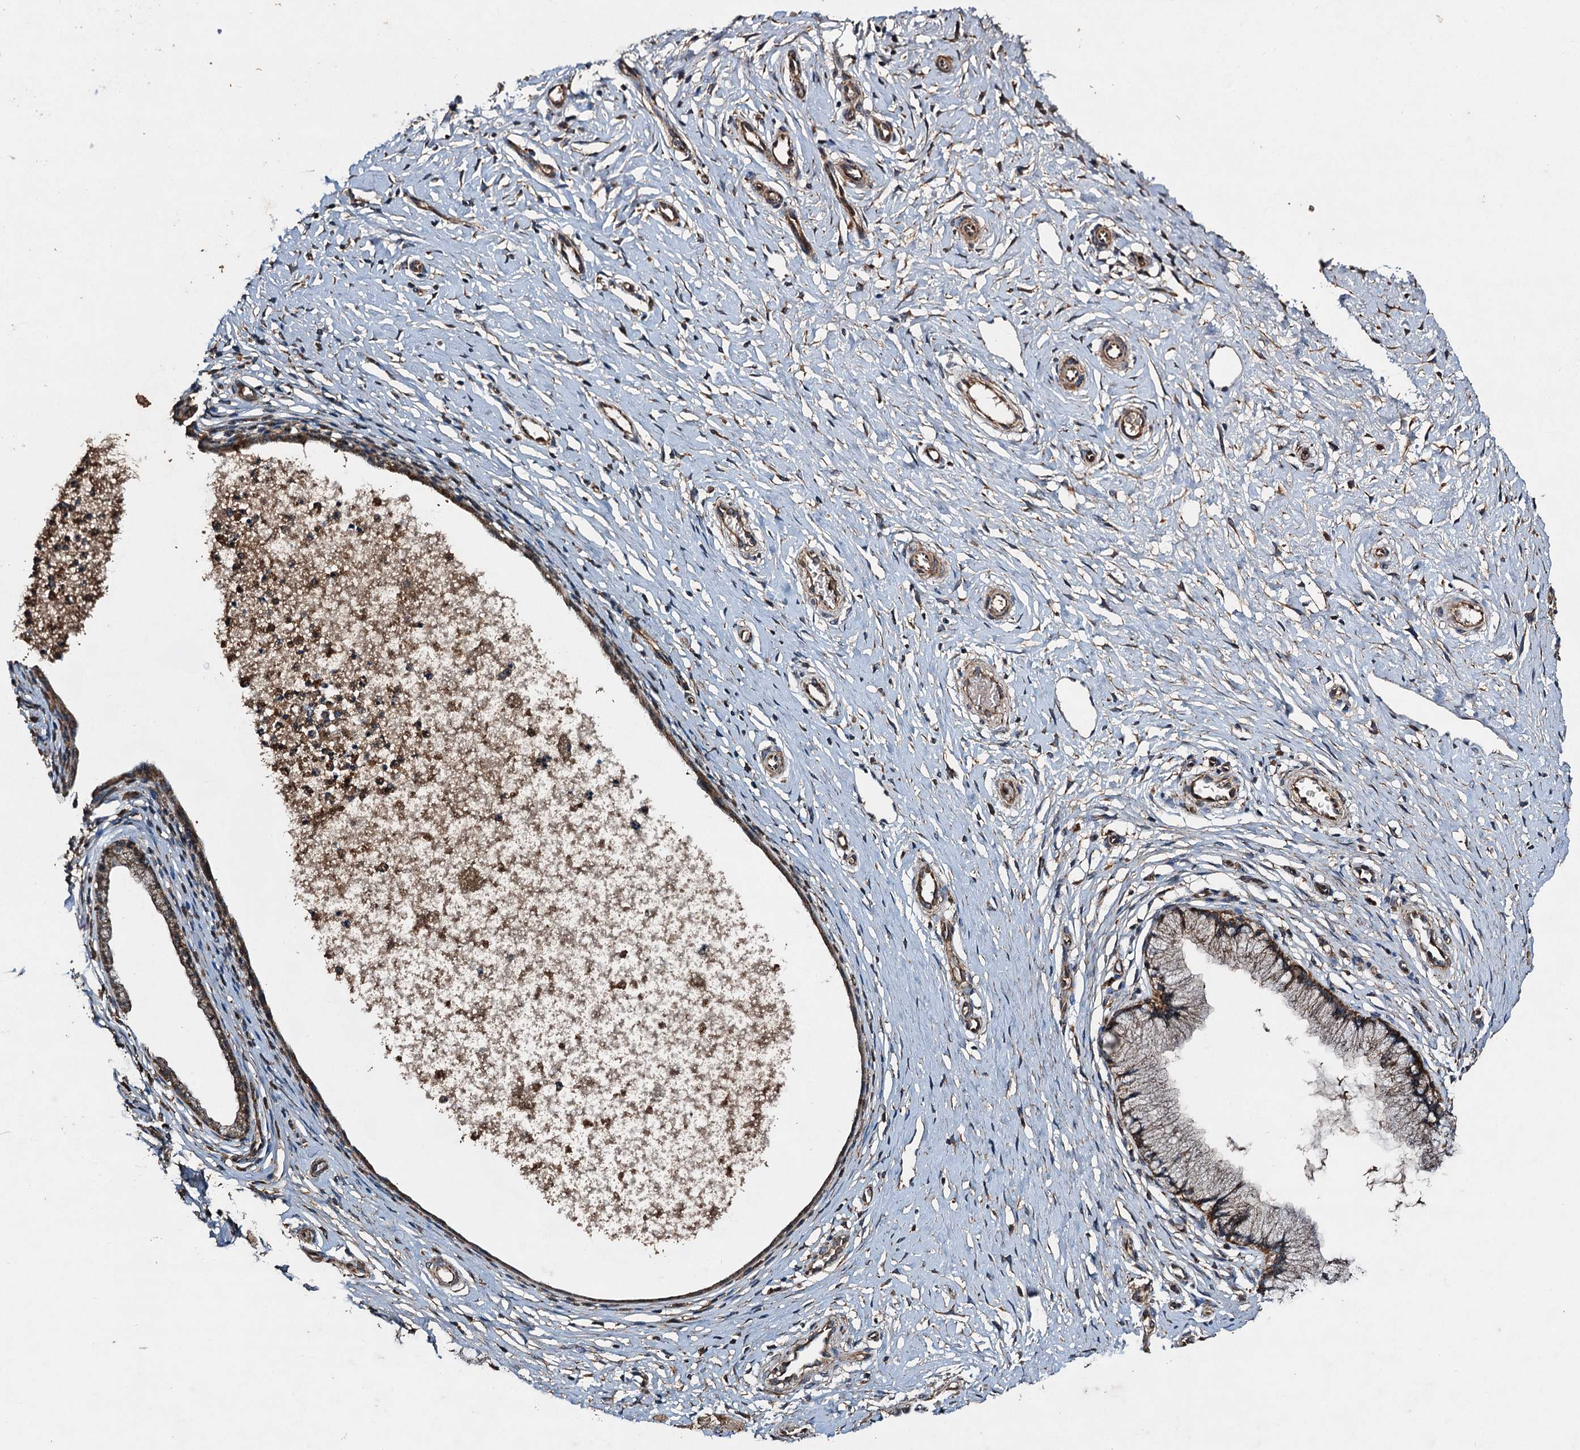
{"staining": {"intensity": "moderate", "quantity": ">75%", "location": "cytoplasmic/membranous"}, "tissue": "cervix", "cell_type": "Glandular cells", "image_type": "normal", "snomed": [{"axis": "morphology", "description": "Normal tissue, NOS"}, {"axis": "topography", "description": "Cervix"}], "caption": "A brown stain shows moderate cytoplasmic/membranous positivity of a protein in glandular cells of benign cervix. (brown staining indicates protein expression, while blue staining denotes nuclei).", "gene": "NDUFA13", "patient": {"sex": "female", "age": 36}}